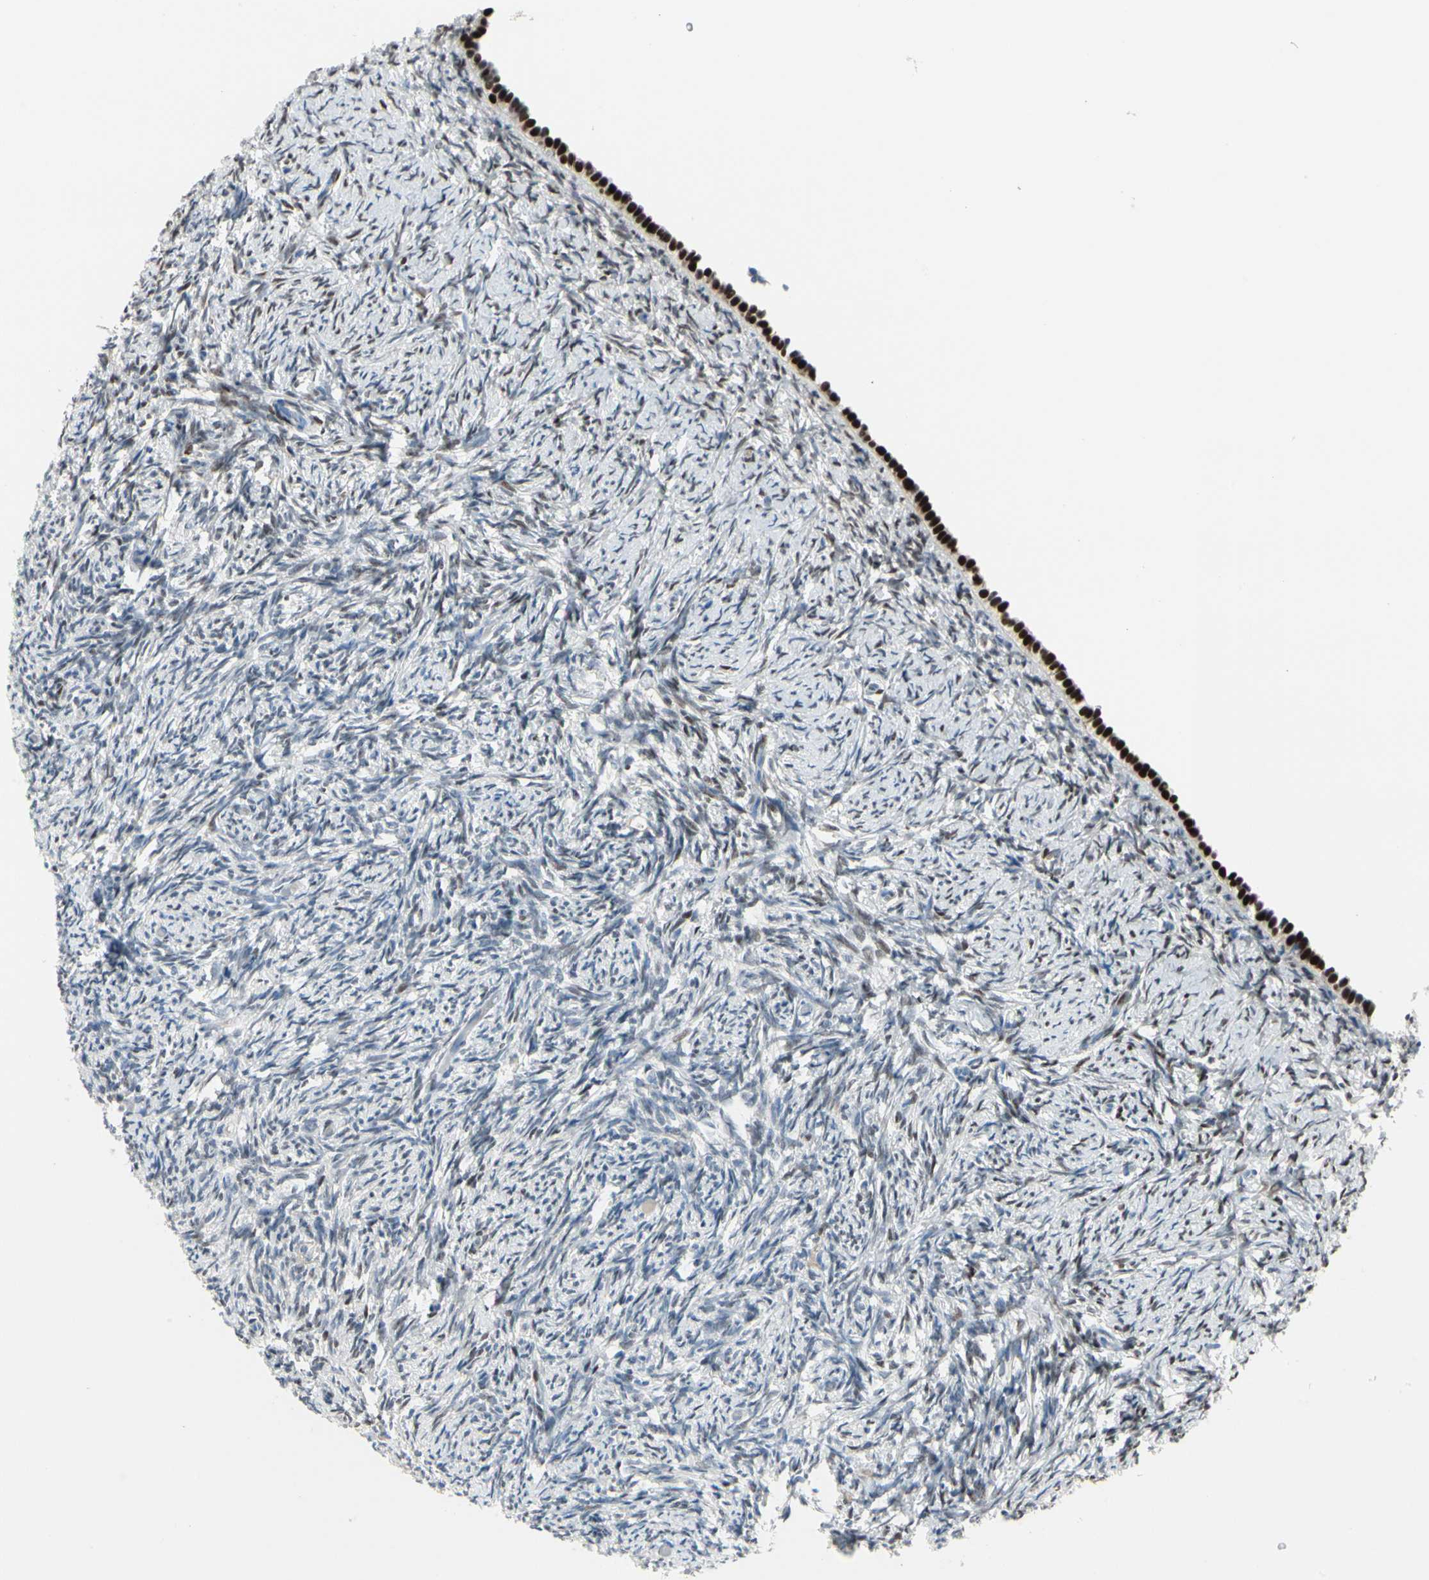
{"staining": {"intensity": "weak", "quantity": "<25%", "location": "nuclear"}, "tissue": "ovary", "cell_type": "Ovarian stroma cells", "image_type": "normal", "snomed": [{"axis": "morphology", "description": "Normal tissue, NOS"}, {"axis": "topography", "description": "Ovary"}], "caption": "Unremarkable ovary was stained to show a protein in brown. There is no significant staining in ovarian stroma cells. The staining is performed using DAB (3,3'-diaminobenzidine) brown chromogen with nuclei counter-stained in using hematoxylin.", "gene": "PGR", "patient": {"sex": "female", "age": 60}}